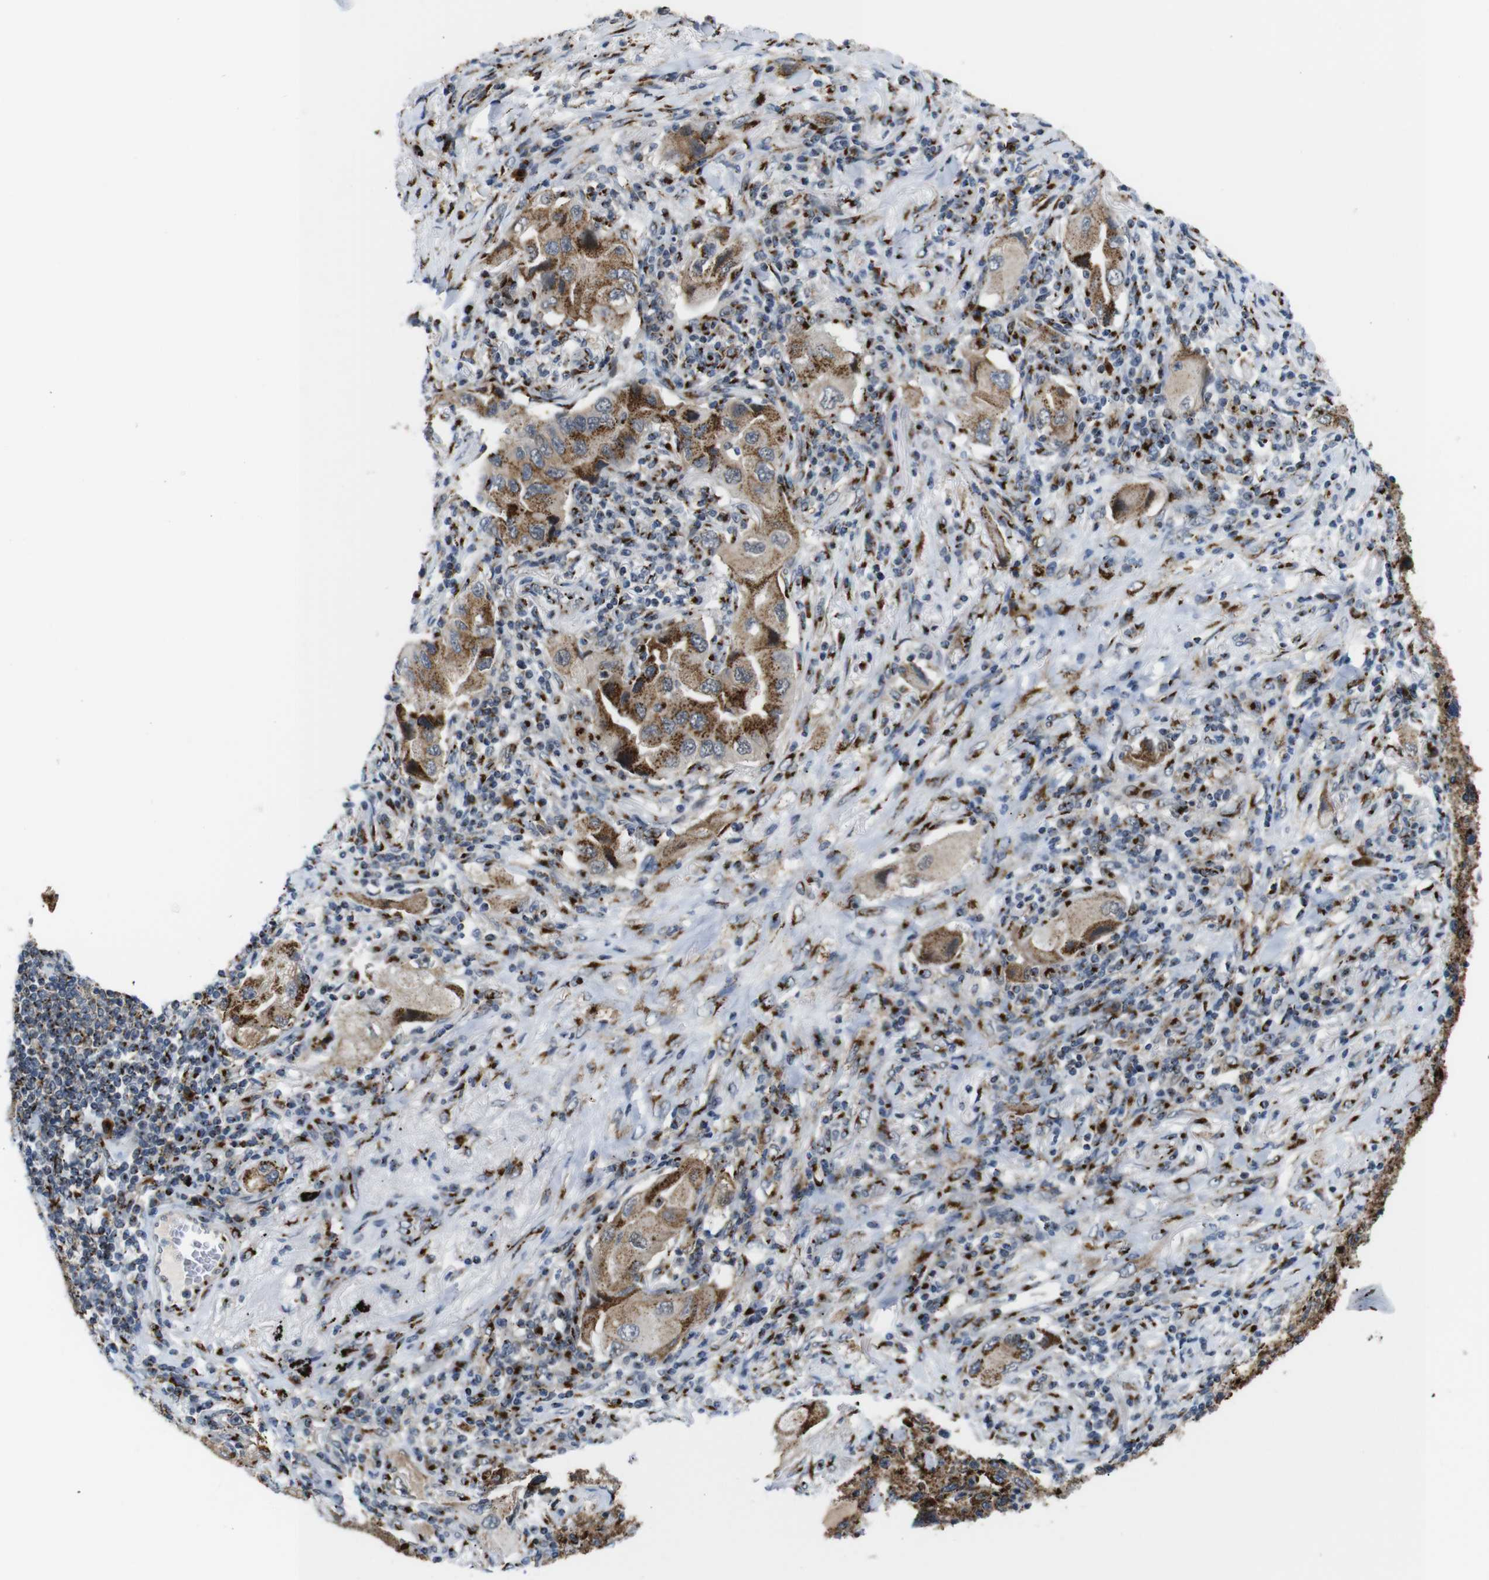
{"staining": {"intensity": "moderate", "quantity": ">75%", "location": "cytoplasmic/membranous"}, "tissue": "lung cancer", "cell_type": "Tumor cells", "image_type": "cancer", "snomed": [{"axis": "morphology", "description": "Adenocarcinoma, NOS"}, {"axis": "topography", "description": "Lung"}], "caption": "This histopathology image displays immunohistochemistry (IHC) staining of adenocarcinoma (lung), with medium moderate cytoplasmic/membranous positivity in approximately >75% of tumor cells.", "gene": "TGOLN2", "patient": {"sex": "female", "age": 65}}